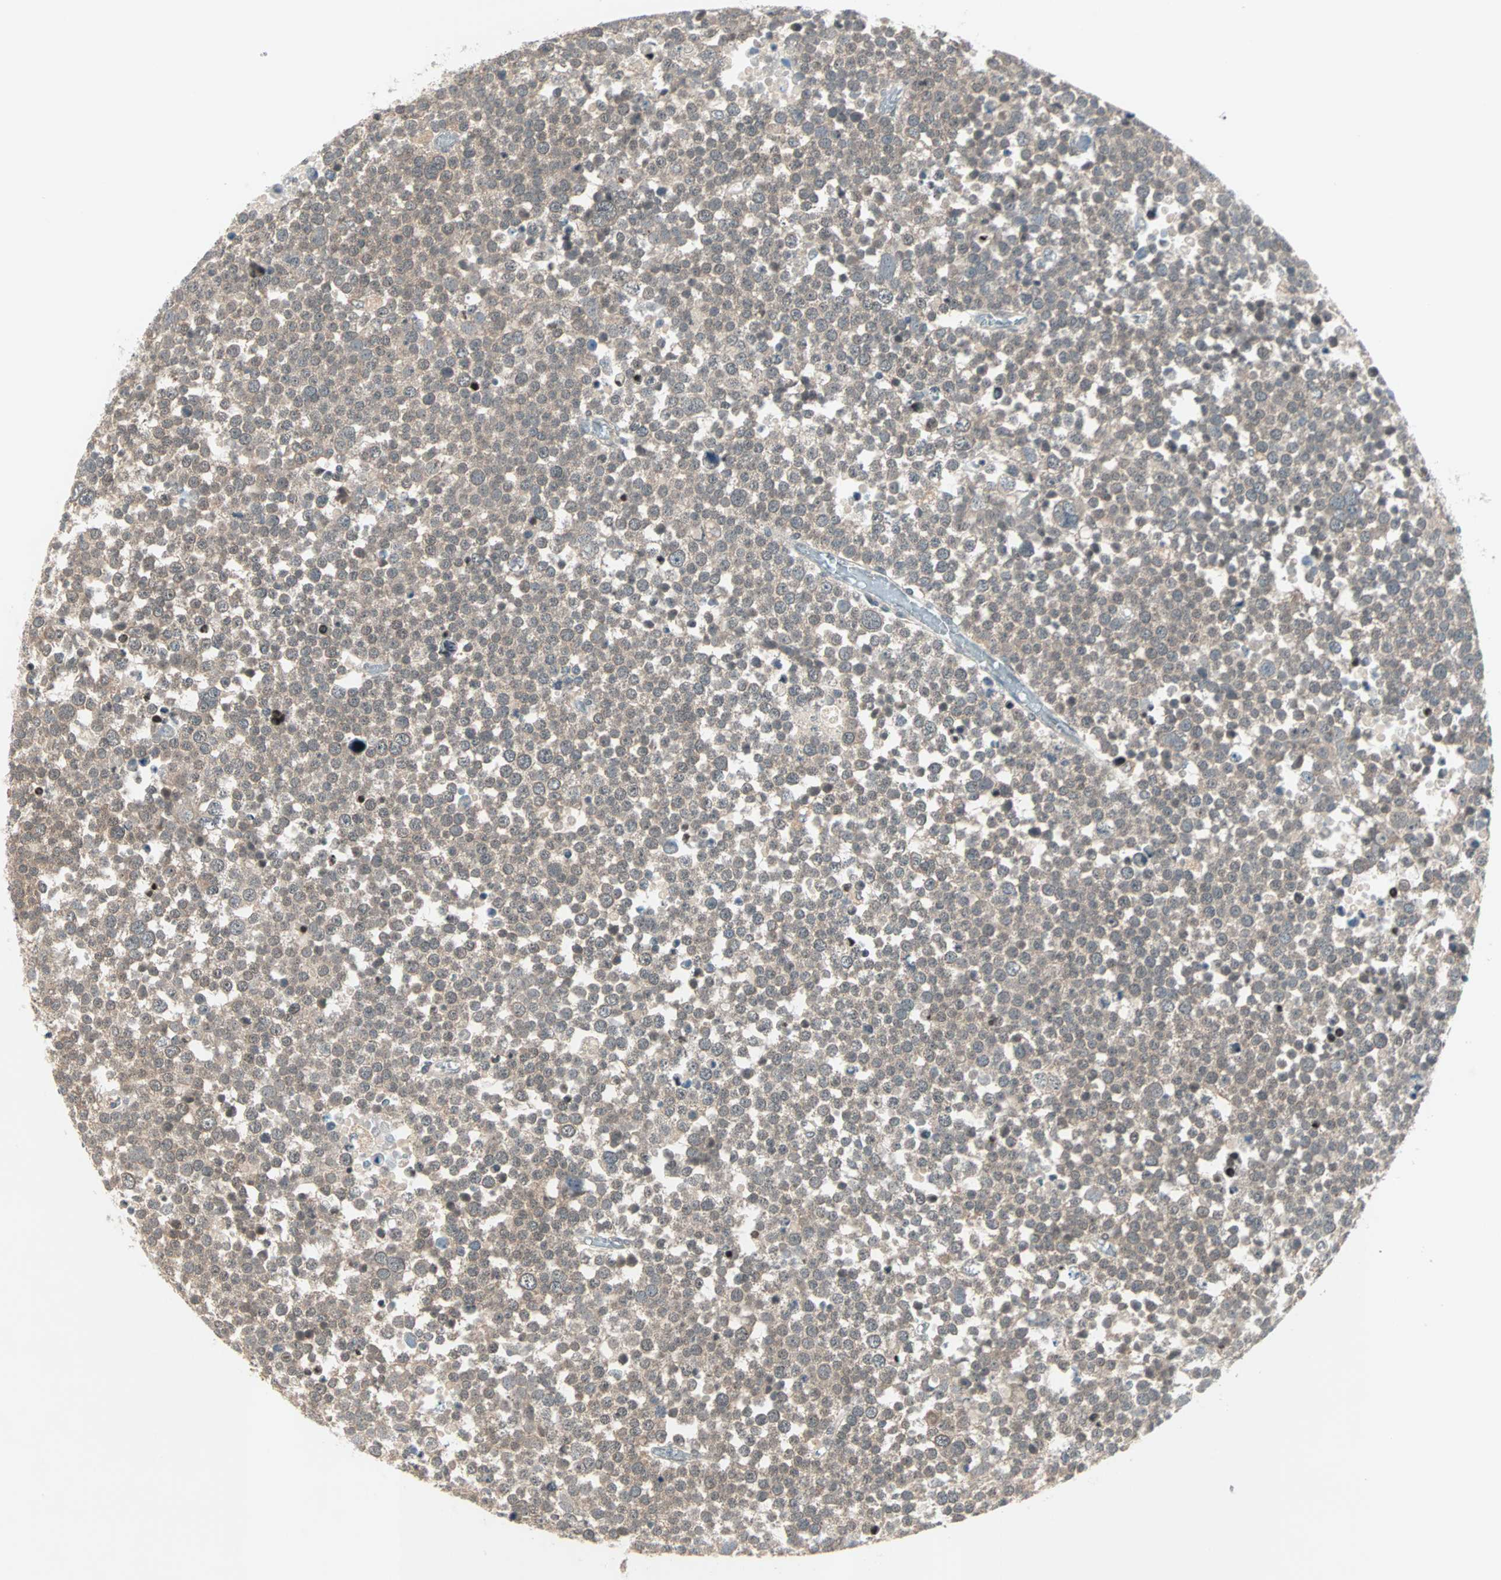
{"staining": {"intensity": "weak", "quantity": ">75%", "location": "cytoplasmic/membranous,nuclear"}, "tissue": "testis cancer", "cell_type": "Tumor cells", "image_type": "cancer", "snomed": [{"axis": "morphology", "description": "Seminoma, NOS"}, {"axis": "topography", "description": "Testis"}], "caption": "Tumor cells display weak cytoplasmic/membranous and nuclear positivity in approximately >75% of cells in seminoma (testis). (Brightfield microscopy of DAB IHC at high magnification).", "gene": "PGBD1", "patient": {"sex": "male", "age": 71}}